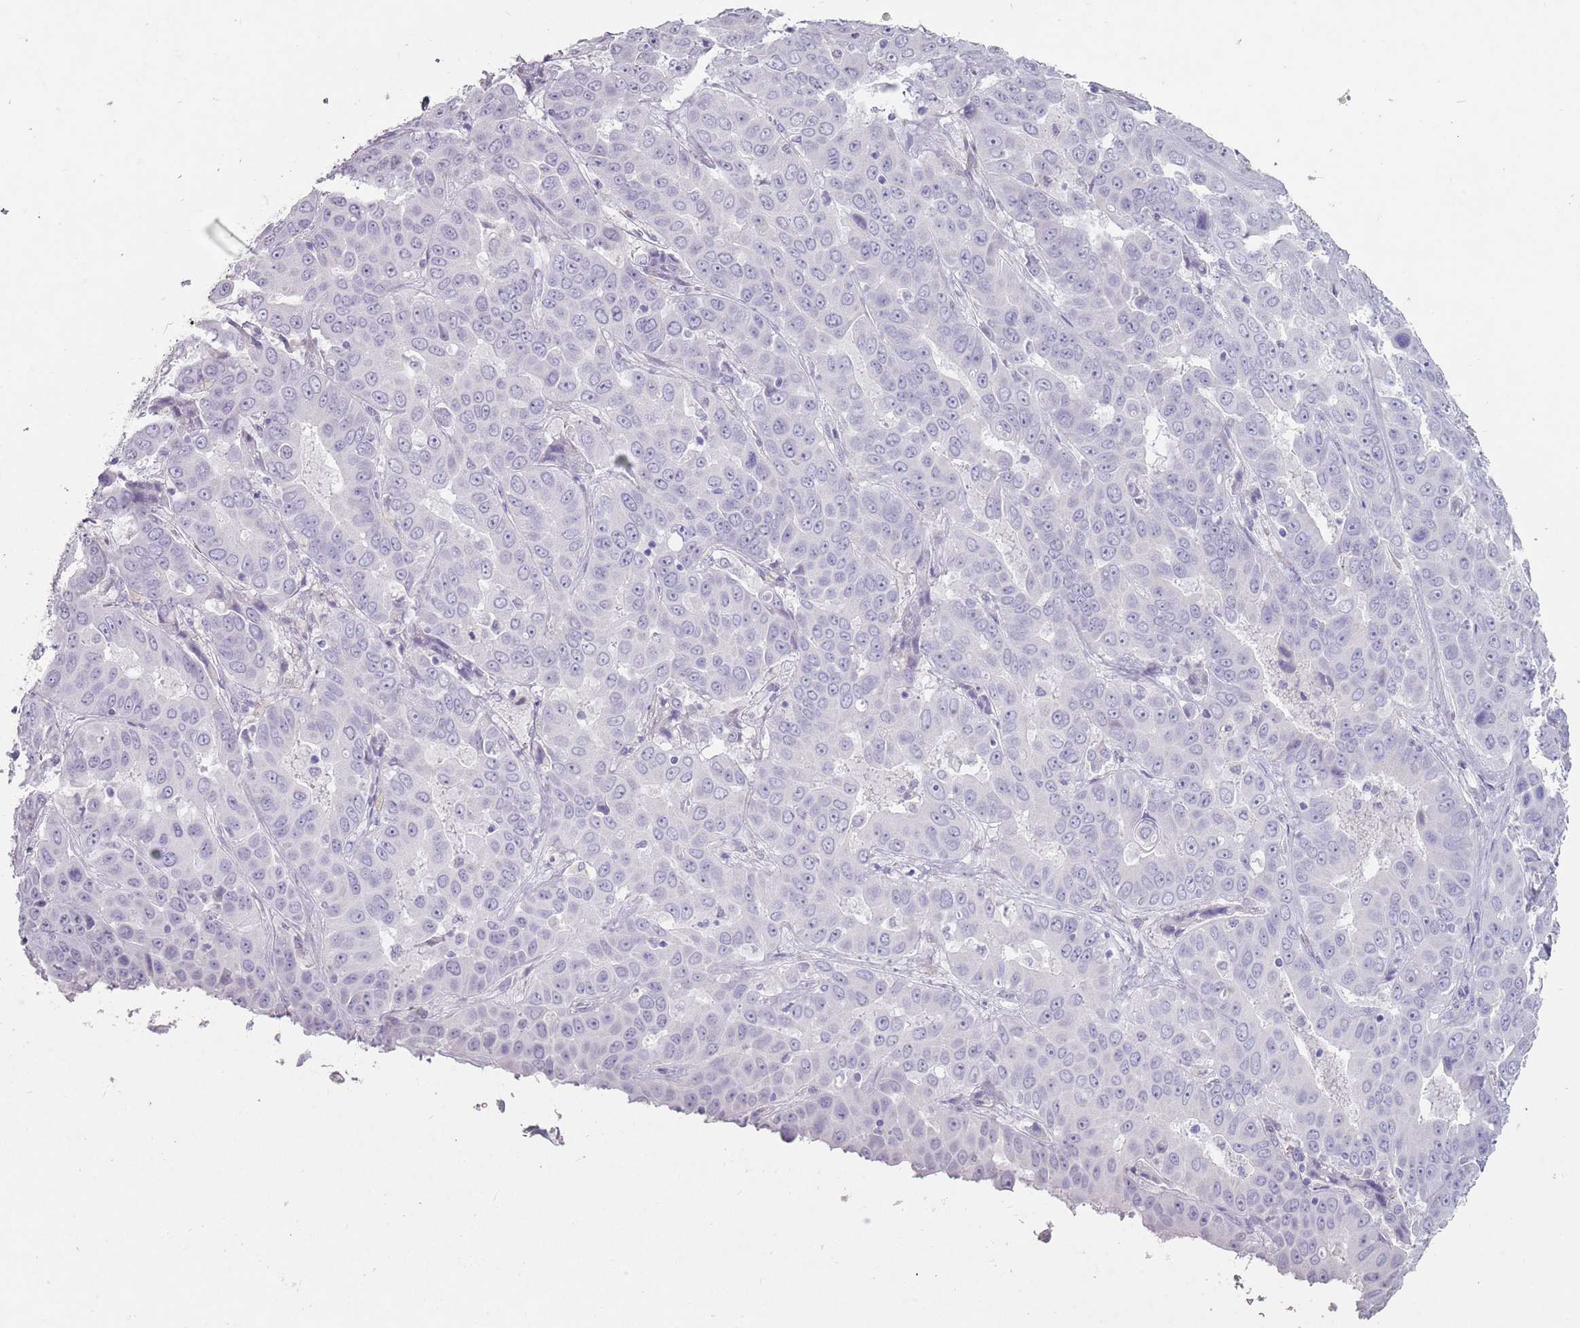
{"staining": {"intensity": "negative", "quantity": "none", "location": "none"}, "tissue": "liver cancer", "cell_type": "Tumor cells", "image_type": "cancer", "snomed": [{"axis": "morphology", "description": "Cholangiocarcinoma"}, {"axis": "topography", "description": "Liver"}], "caption": "This is an IHC histopathology image of human liver cancer (cholangiocarcinoma). There is no expression in tumor cells.", "gene": "DDX4", "patient": {"sex": "female", "age": 52}}